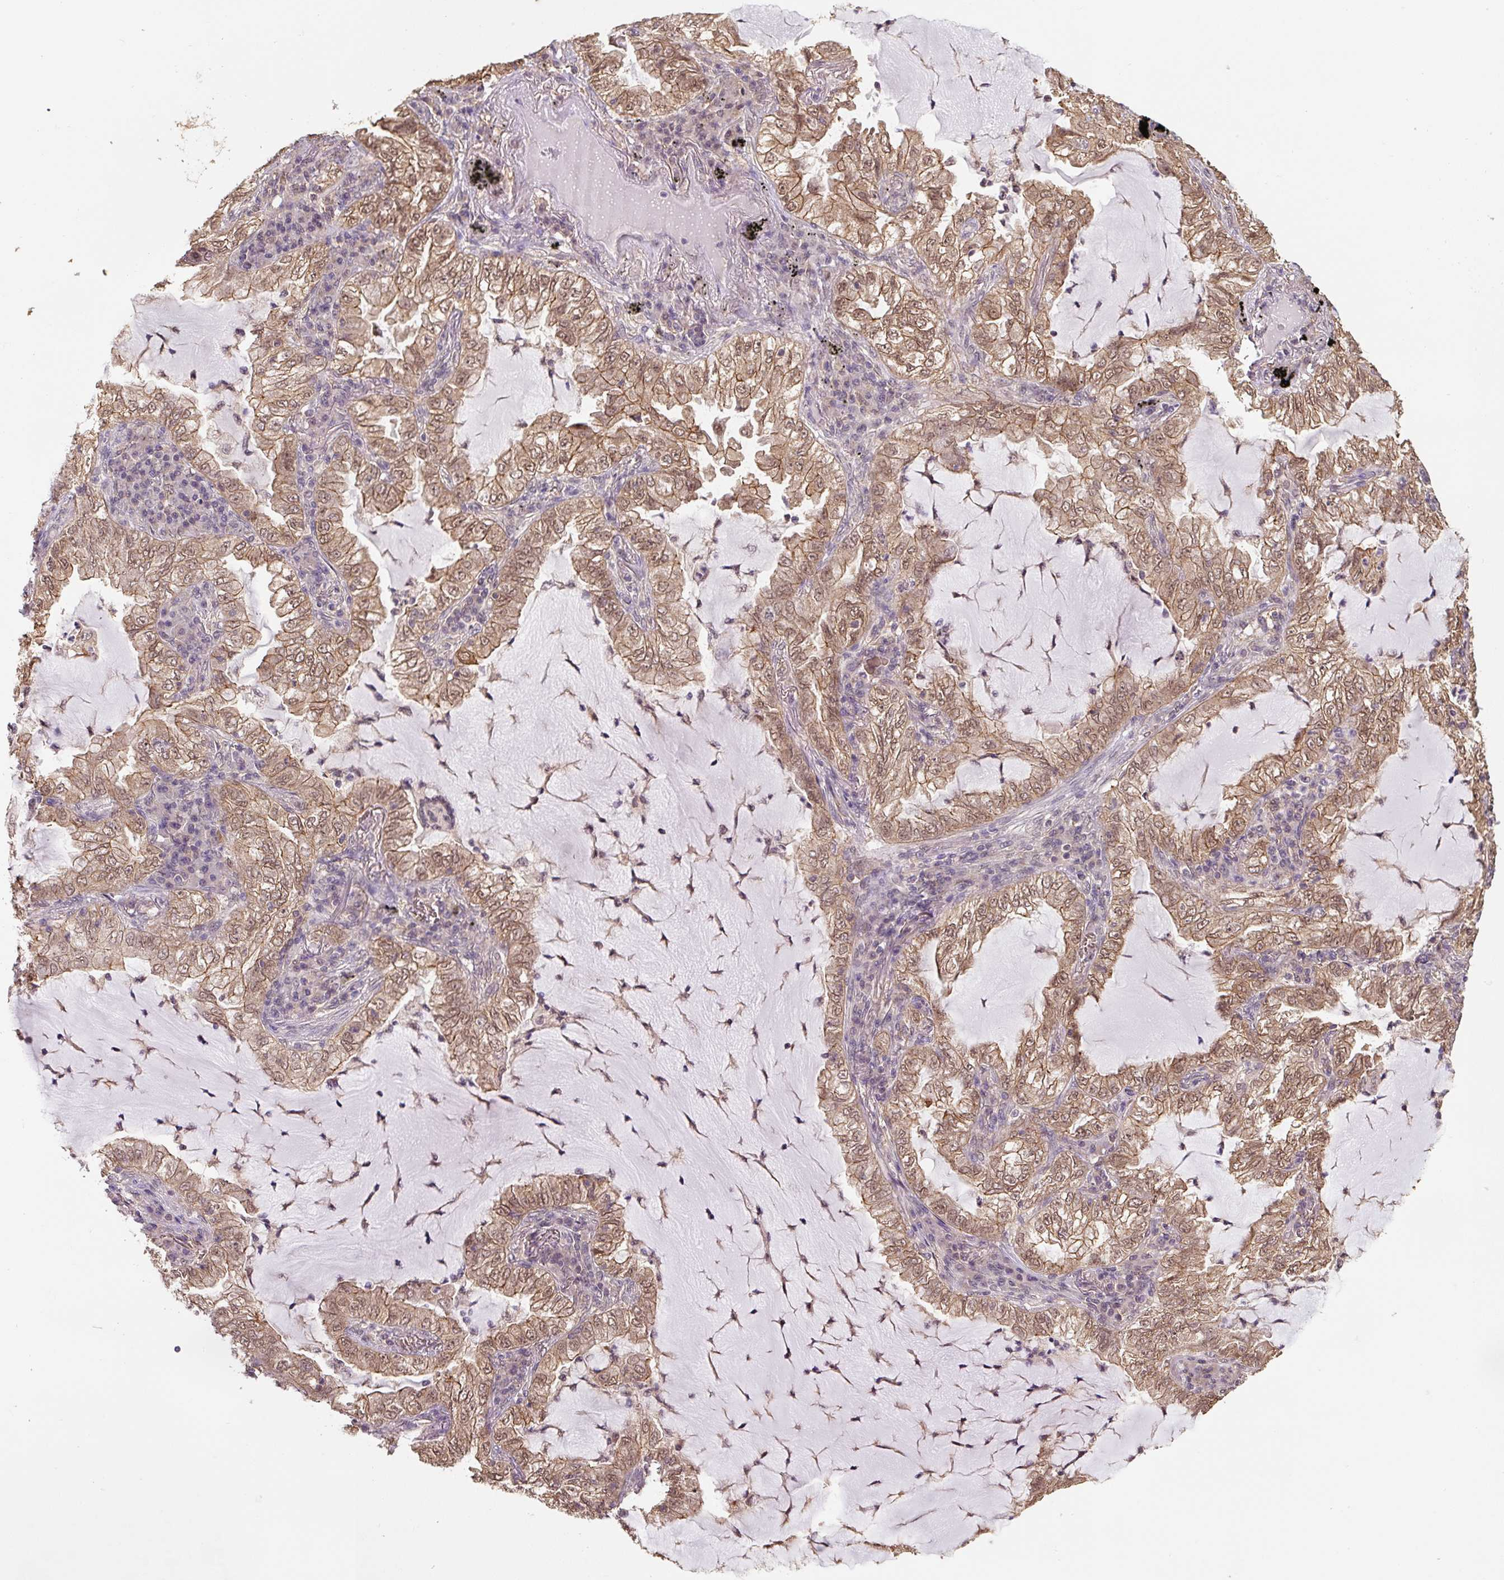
{"staining": {"intensity": "moderate", "quantity": ">75%", "location": "cytoplasmic/membranous,nuclear"}, "tissue": "lung cancer", "cell_type": "Tumor cells", "image_type": "cancer", "snomed": [{"axis": "morphology", "description": "Adenocarcinoma, NOS"}, {"axis": "topography", "description": "Lung"}], "caption": "Human lung cancer (adenocarcinoma) stained for a protein (brown) reveals moderate cytoplasmic/membranous and nuclear positive positivity in approximately >75% of tumor cells.", "gene": "ST13", "patient": {"sex": "female", "age": 73}}